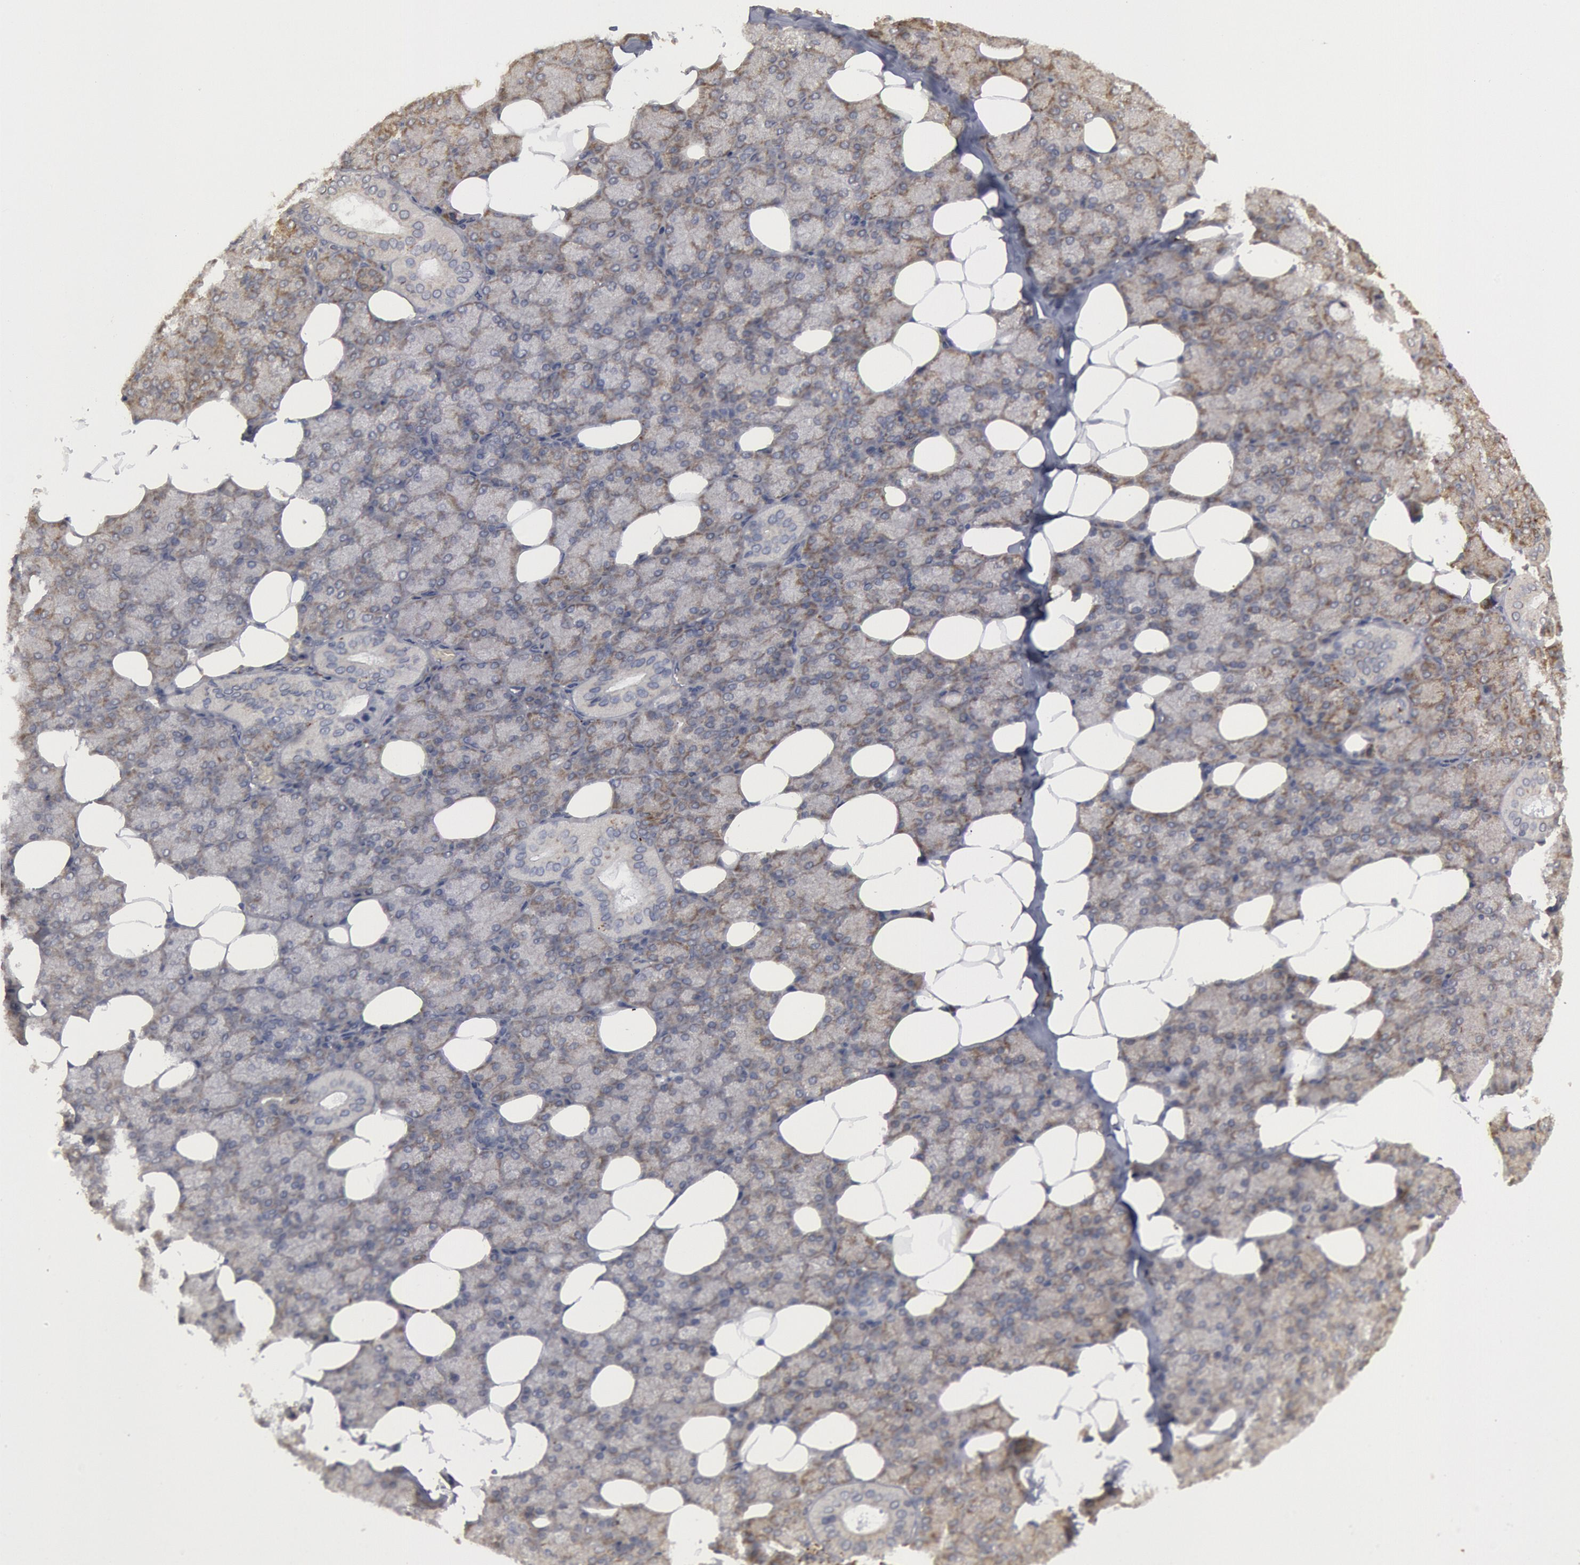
{"staining": {"intensity": "weak", "quantity": ">75%", "location": "cytoplasmic/membranous"}, "tissue": "salivary gland", "cell_type": "Glandular cells", "image_type": "normal", "snomed": [{"axis": "morphology", "description": "Normal tissue, NOS"}, {"axis": "topography", "description": "Lymph node"}, {"axis": "topography", "description": "Salivary gland"}], "caption": "Unremarkable salivary gland reveals weak cytoplasmic/membranous expression in about >75% of glandular cells.", "gene": "OSBPL8", "patient": {"sex": "male", "age": 8}}